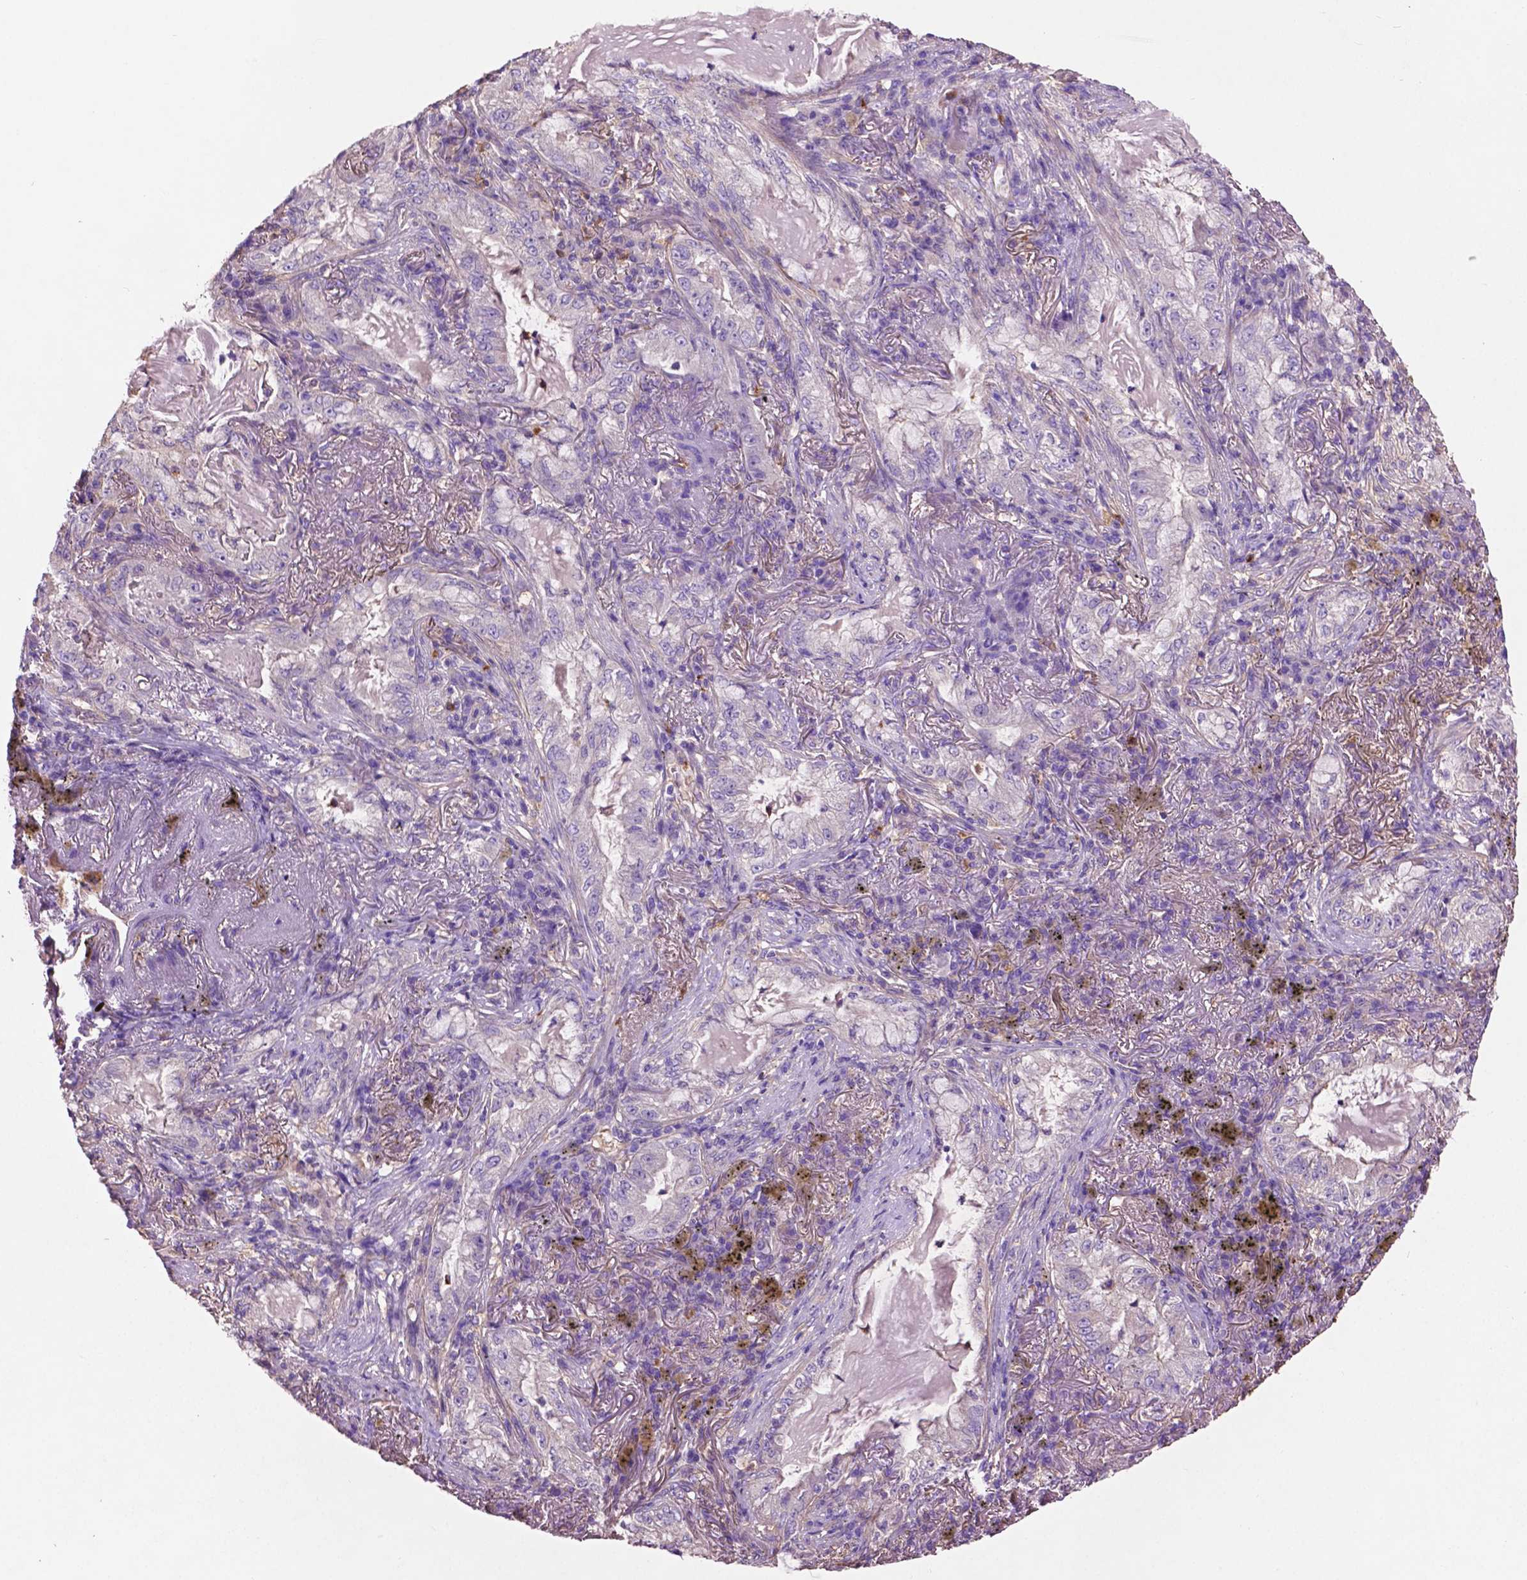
{"staining": {"intensity": "negative", "quantity": "none", "location": "none"}, "tissue": "lung cancer", "cell_type": "Tumor cells", "image_type": "cancer", "snomed": [{"axis": "morphology", "description": "Adenocarcinoma, NOS"}, {"axis": "topography", "description": "Lung"}], "caption": "Lung cancer was stained to show a protein in brown. There is no significant staining in tumor cells.", "gene": "GDPD5", "patient": {"sex": "female", "age": 73}}